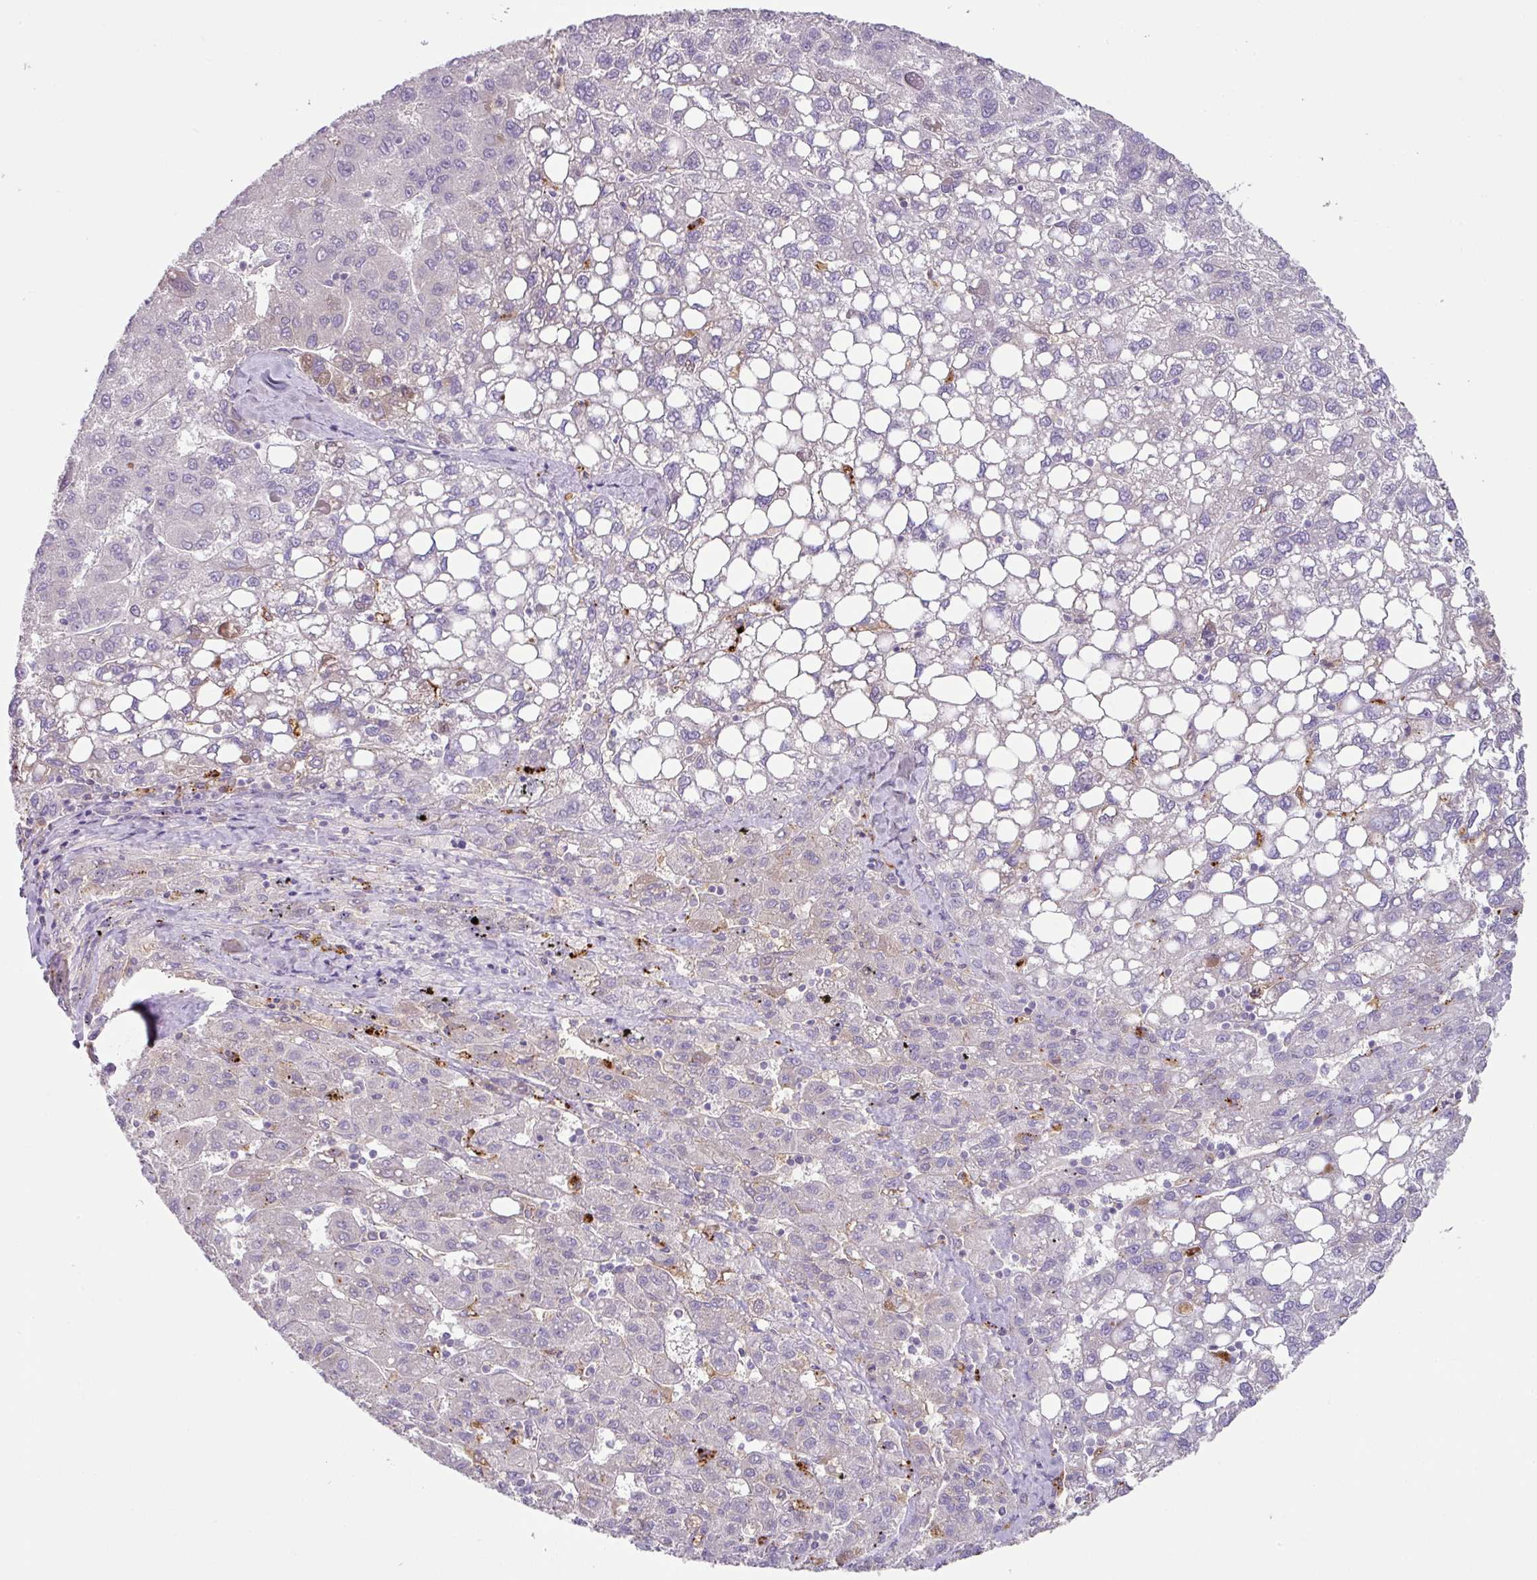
{"staining": {"intensity": "negative", "quantity": "none", "location": "none"}, "tissue": "liver cancer", "cell_type": "Tumor cells", "image_type": "cancer", "snomed": [{"axis": "morphology", "description": "Carcinoma, Hepatocellular, NOS"}, {"axis": "topography", "description": "Liver"}], "caption": "Tumor cells are negative for brown protein staining in liver hepatocellular carcinoma.", "gene": "PLEKHH3", "patient": {"sex": "female", "age": 82}}